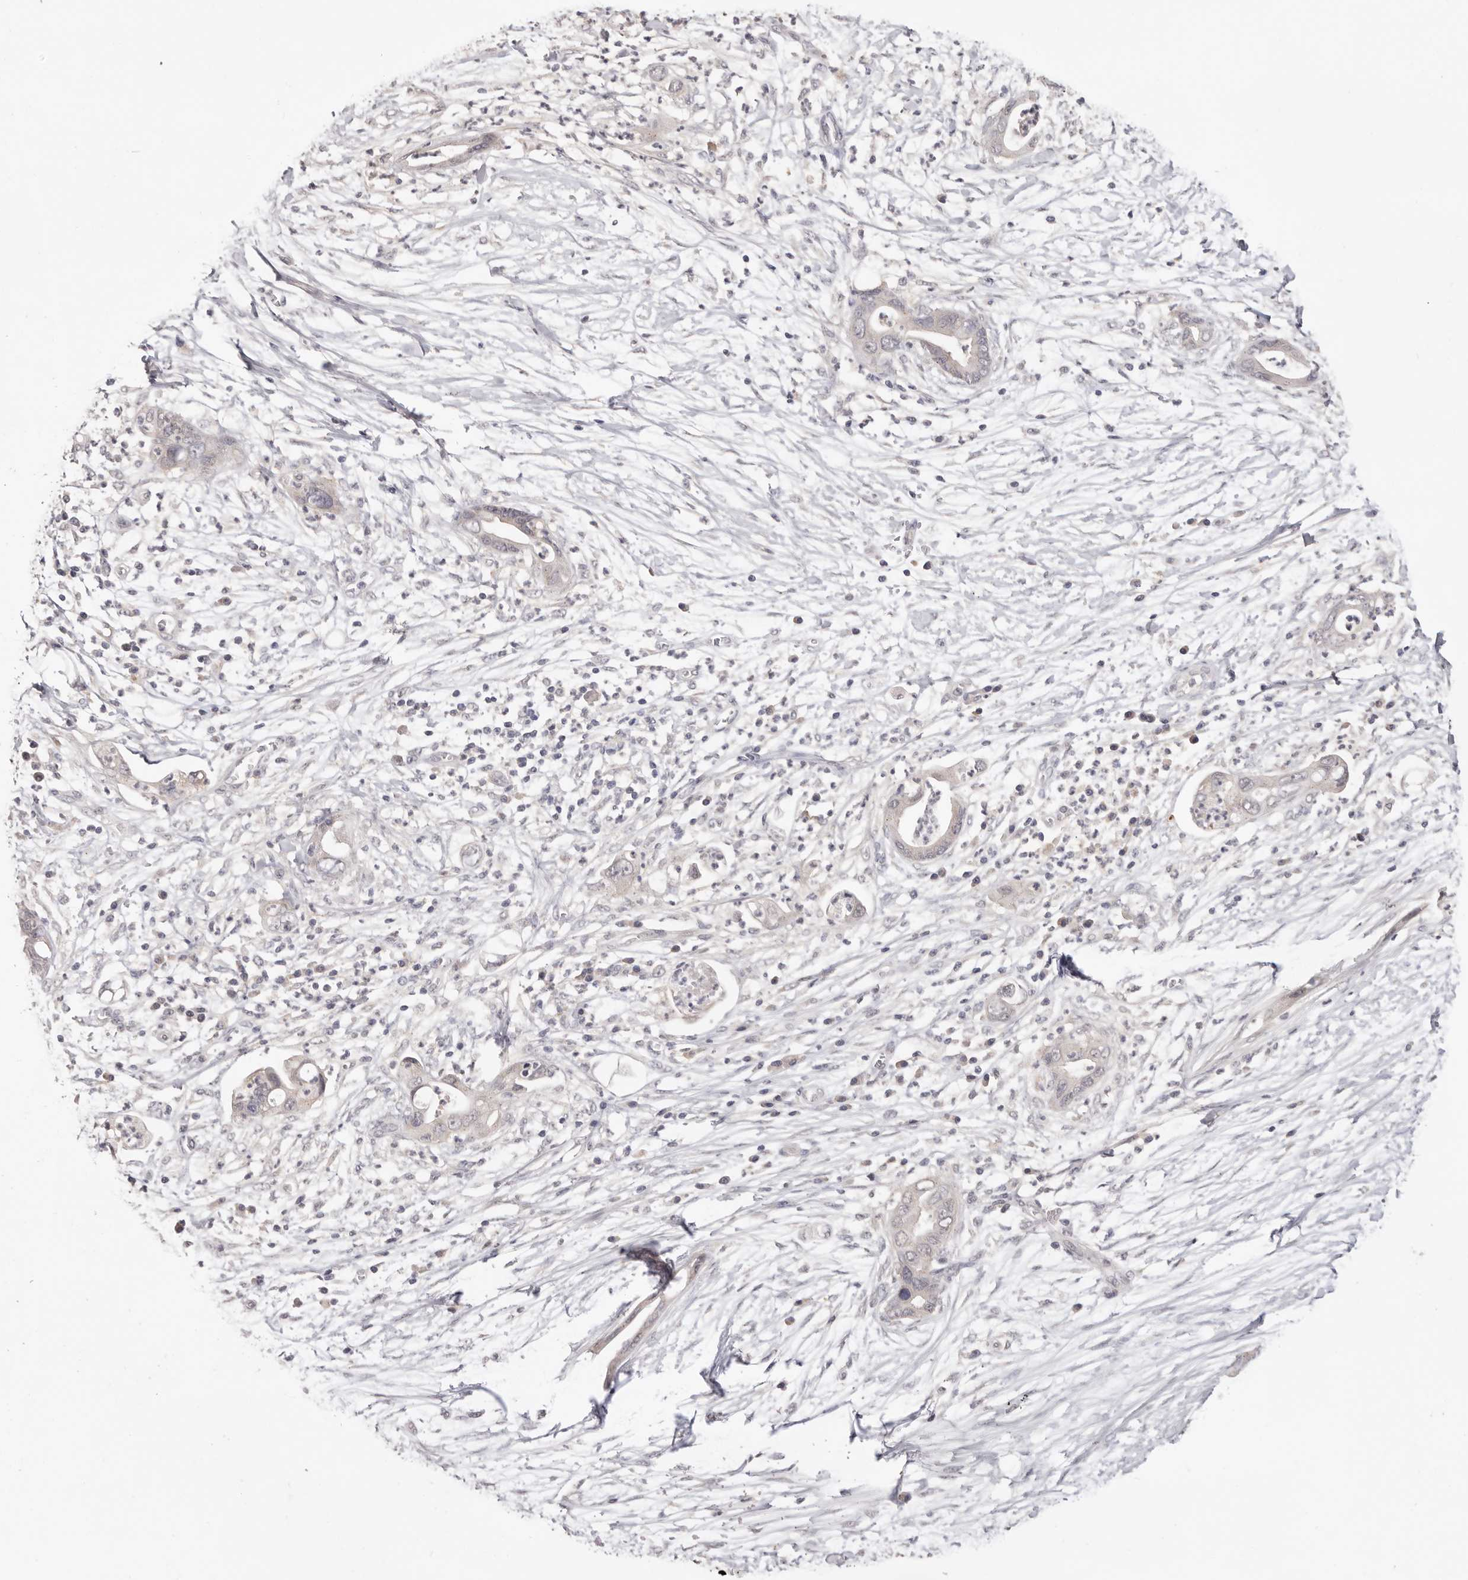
{"staining": {"intensity": "negative", "quantity": "none", "location": "none"}, "tissue": "pancreatic cancer", "cell_type": "Tumor cells", "image_type": "cancer", "snomed": [{"axis": "morphology", "description": "Adenocarcinoma, NOS"}, {"axis": "topography", "description": "Pancreas"}], "caption": "This is a micrograph of immunohistochemistry (IHC) staining of pancreatic cancer (adenocarcinoma), which shows no positivity in tumor cells. (DAB IHC with hematoxylin counter stain).", "gene": "DOP1A", "patient": {"sex": "male", "age": 75}}